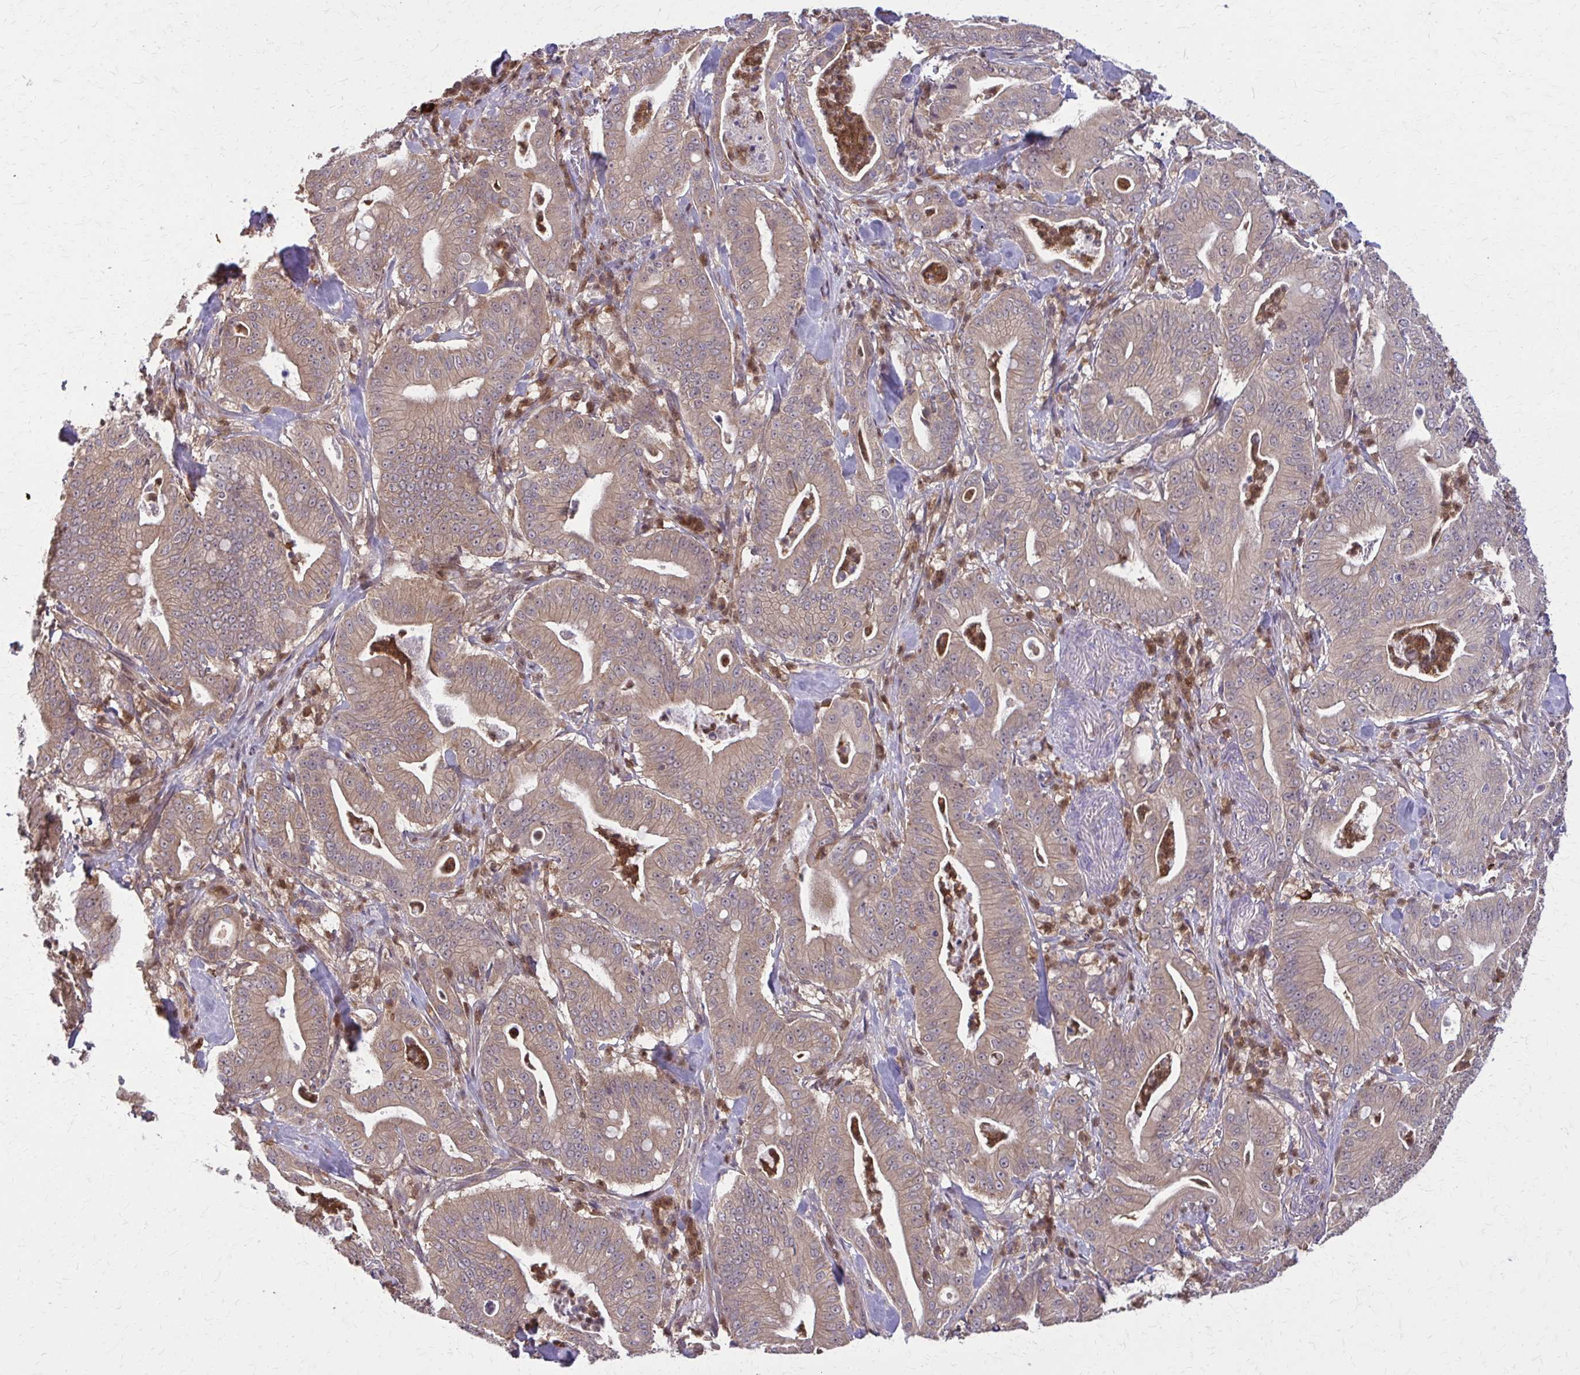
{"staining": {"intensity": "moderate", "quantity": ">75%", "location": "cytoplasmic/membranous"}, "tissue": "pancreatic cancer", "cell_type": "Tumor cells", "image_type": "cancer", "snomed": [{"axis": "morphology", "description": "Adenocarcinoma, NOS"}, {"axis": "topography", "description": "Pancreas"}], "caption": "Pancreatic cancer stained with a protein marker exhibits moderate staining in tumor cells.", "gene": "NRBF2", "patient": {"sex": "male", "age": 71}}